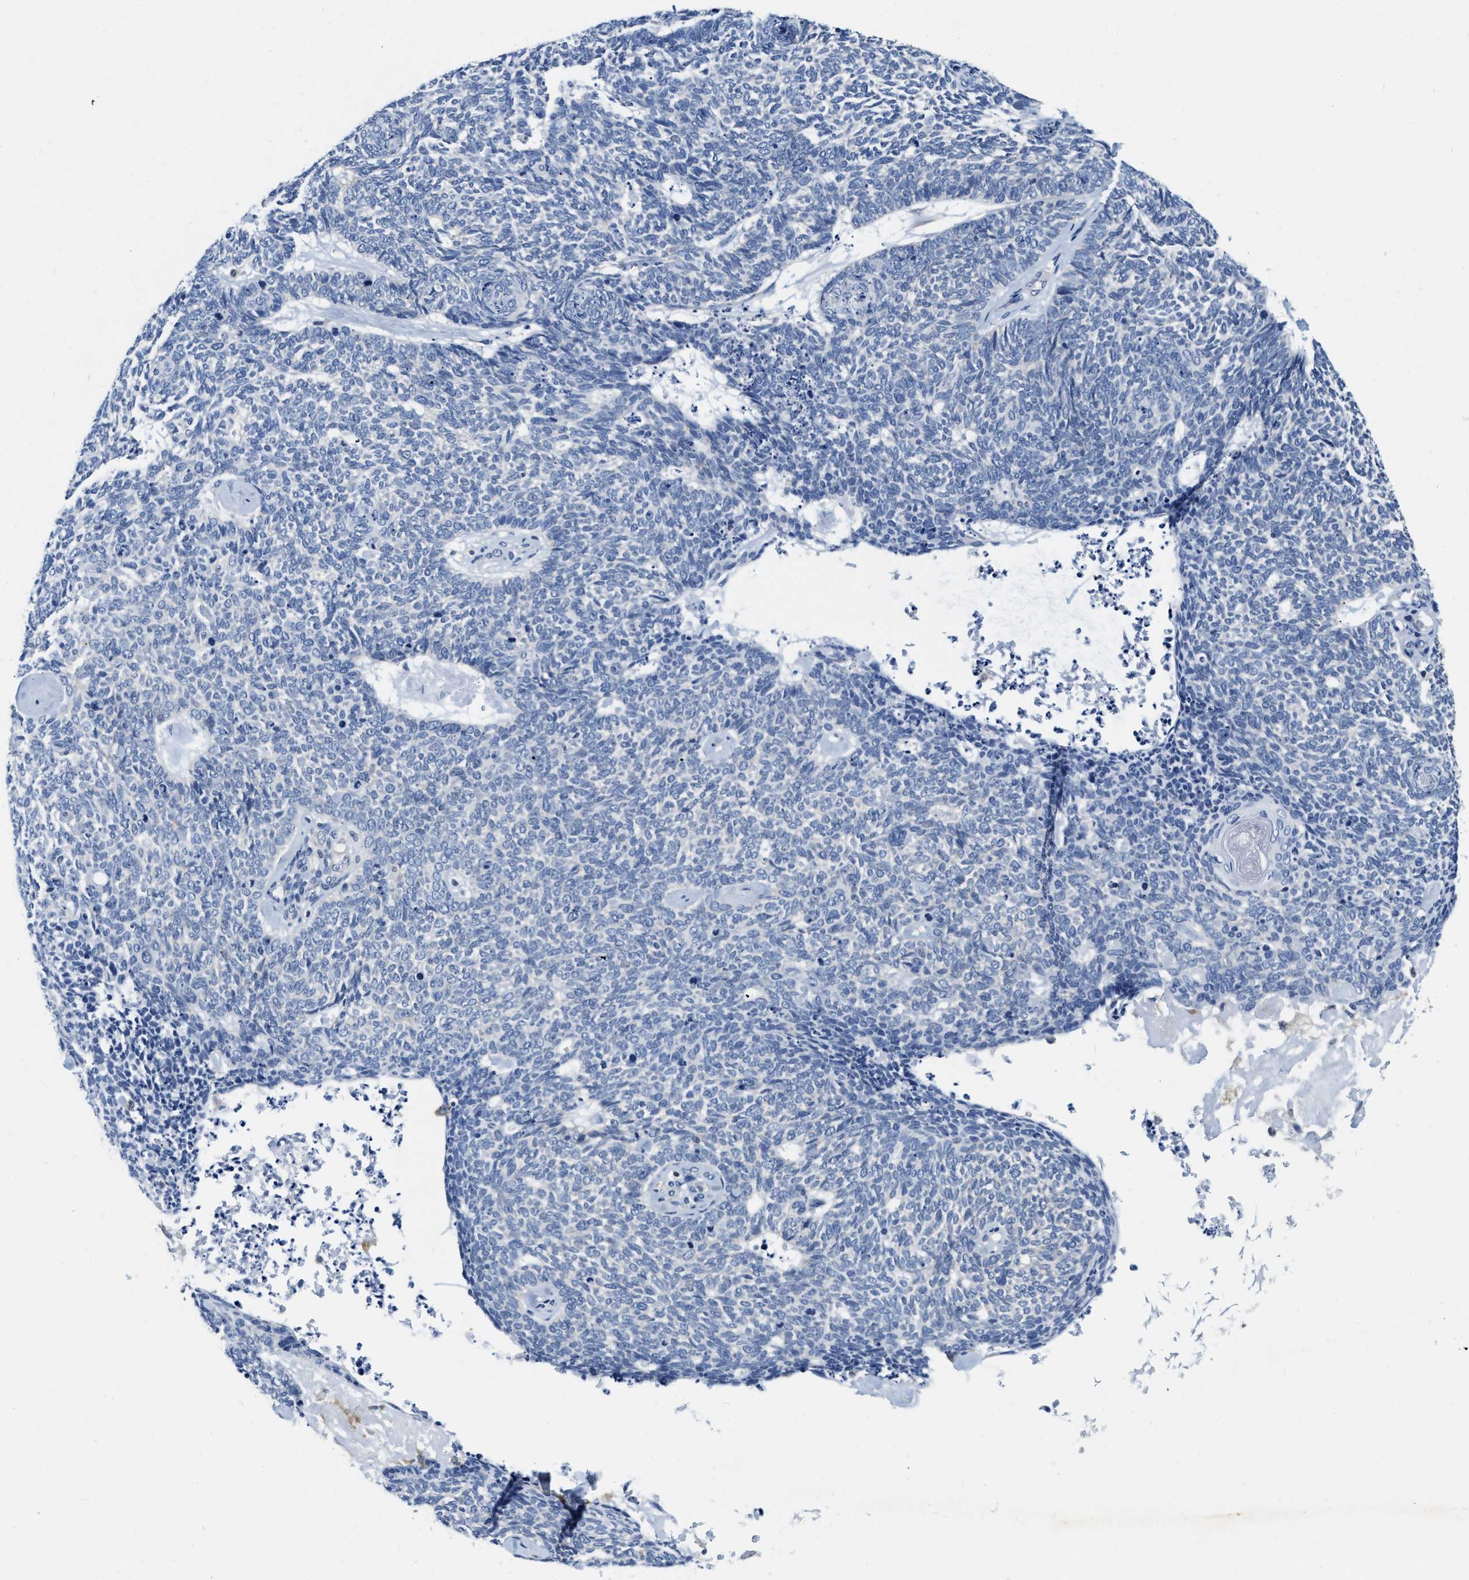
{"staining": {"intensity": "negative", "quantity": "none", "location": "none"}, "tissue": "skin cancer", "cell_type": "Tumor cells", "image_type": "cancer", "snomed": [{"axis": "morphology", "description": "Basal cell carcinoma"}, {"axis": "topography", "description": "Skin"}], "caption": "The histopathology image demonstrates no staining of tumor cells in skin cancer.", "gene": "EIF2AK2", "patient": {"sex": "female", "age": 84}}